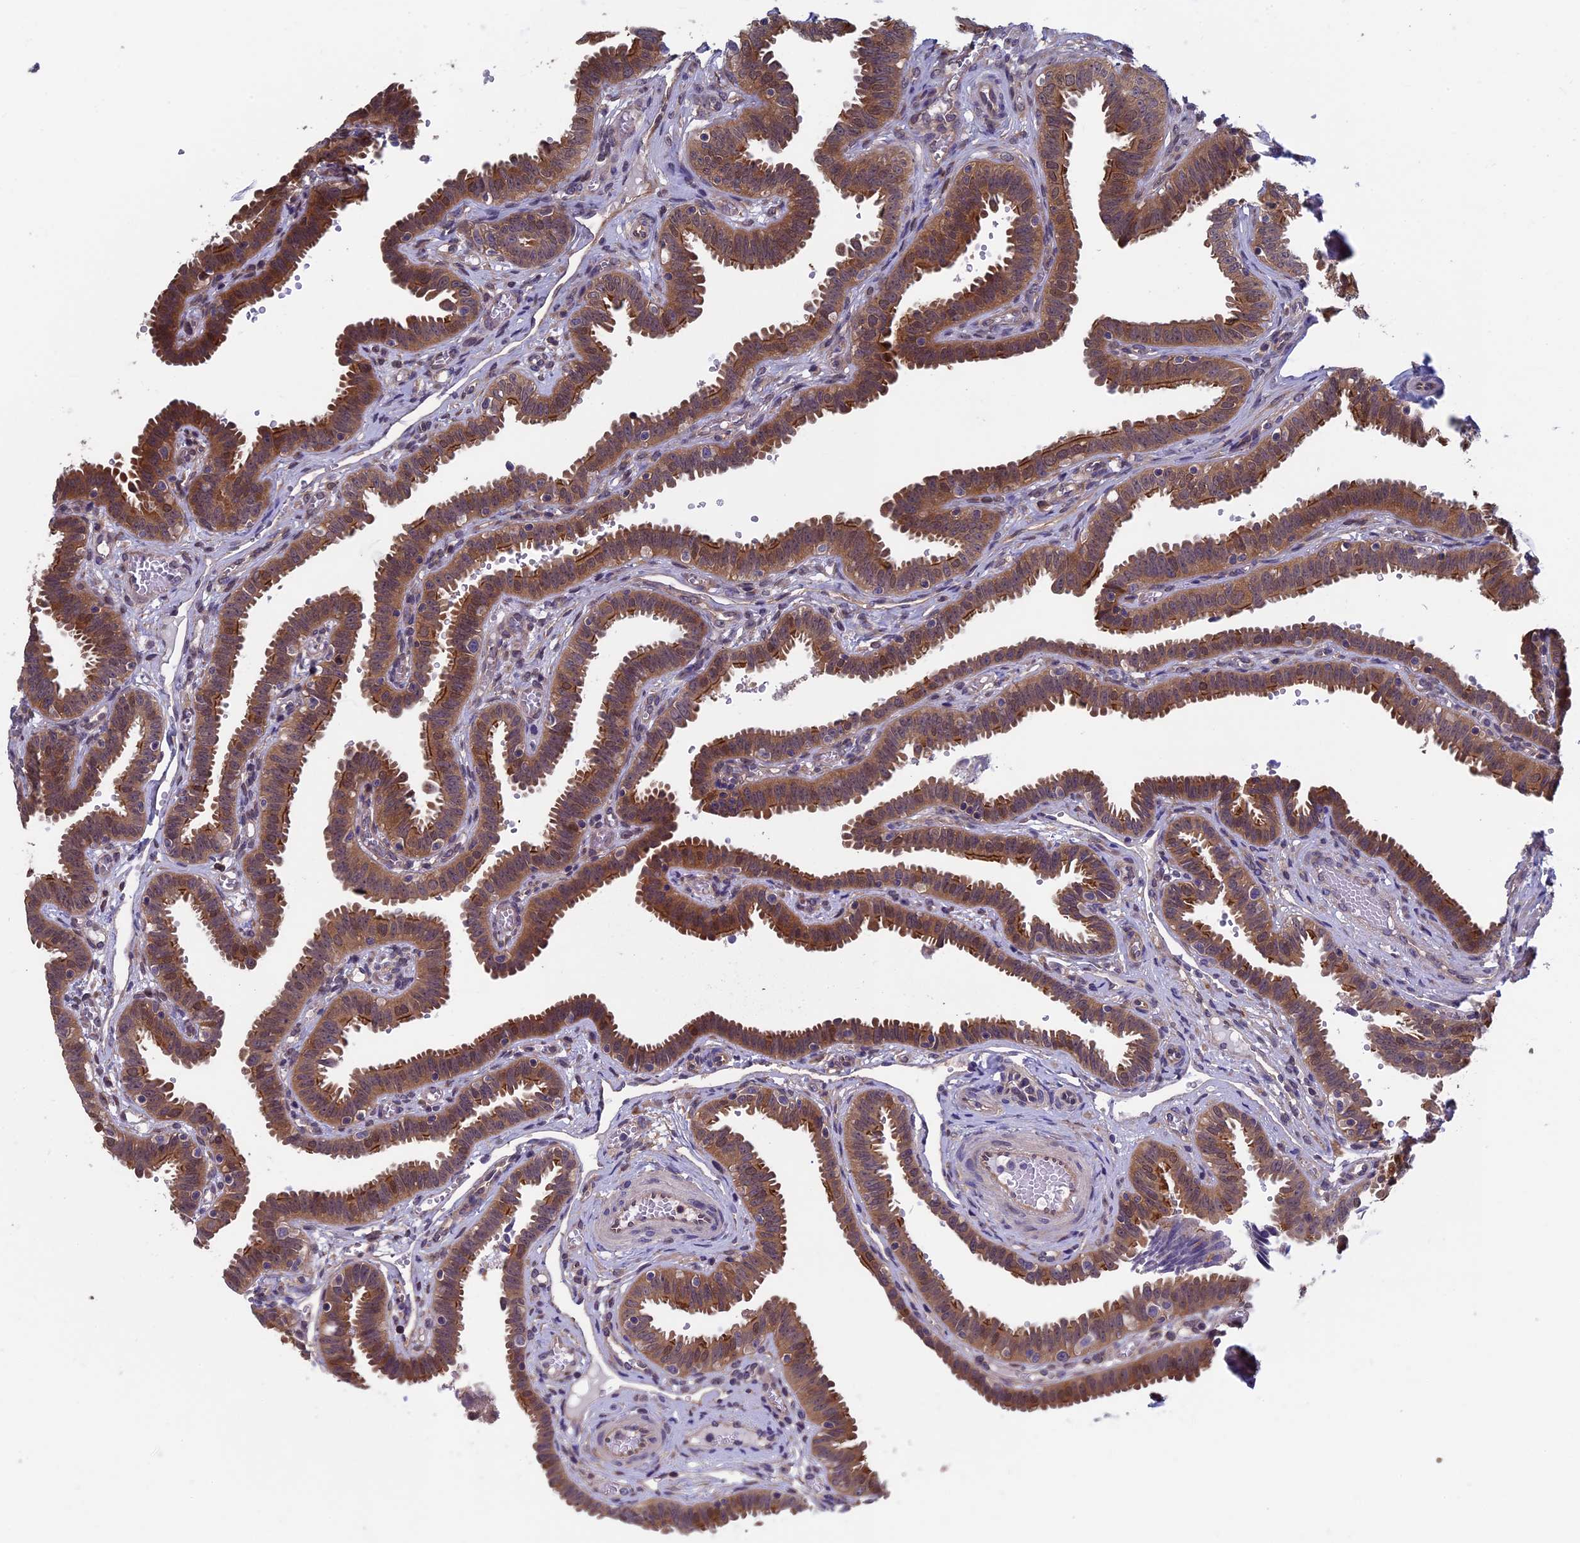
{"staining": {"intensity": "strong", "quantity": ">75%", "location": "cytoplasmic/membranous"}, "tissue": "fallopian tube", "cell_type": "Glandular cells", "image_type": "normal", "snomed": [{"axis": "morphology", "description": "Normal tissue, NOS"}, {"axis": "topography", "description": "Fallopian tube"}], "caption": "There is high levels of strong cytoplasmic/membranous staining in glandular cells of normal fallopian tube, as demonstrated by immunohistochemical staining (brown color).", "gene": "LCMT1", "patient": {"sex": "female", "age": 37}}